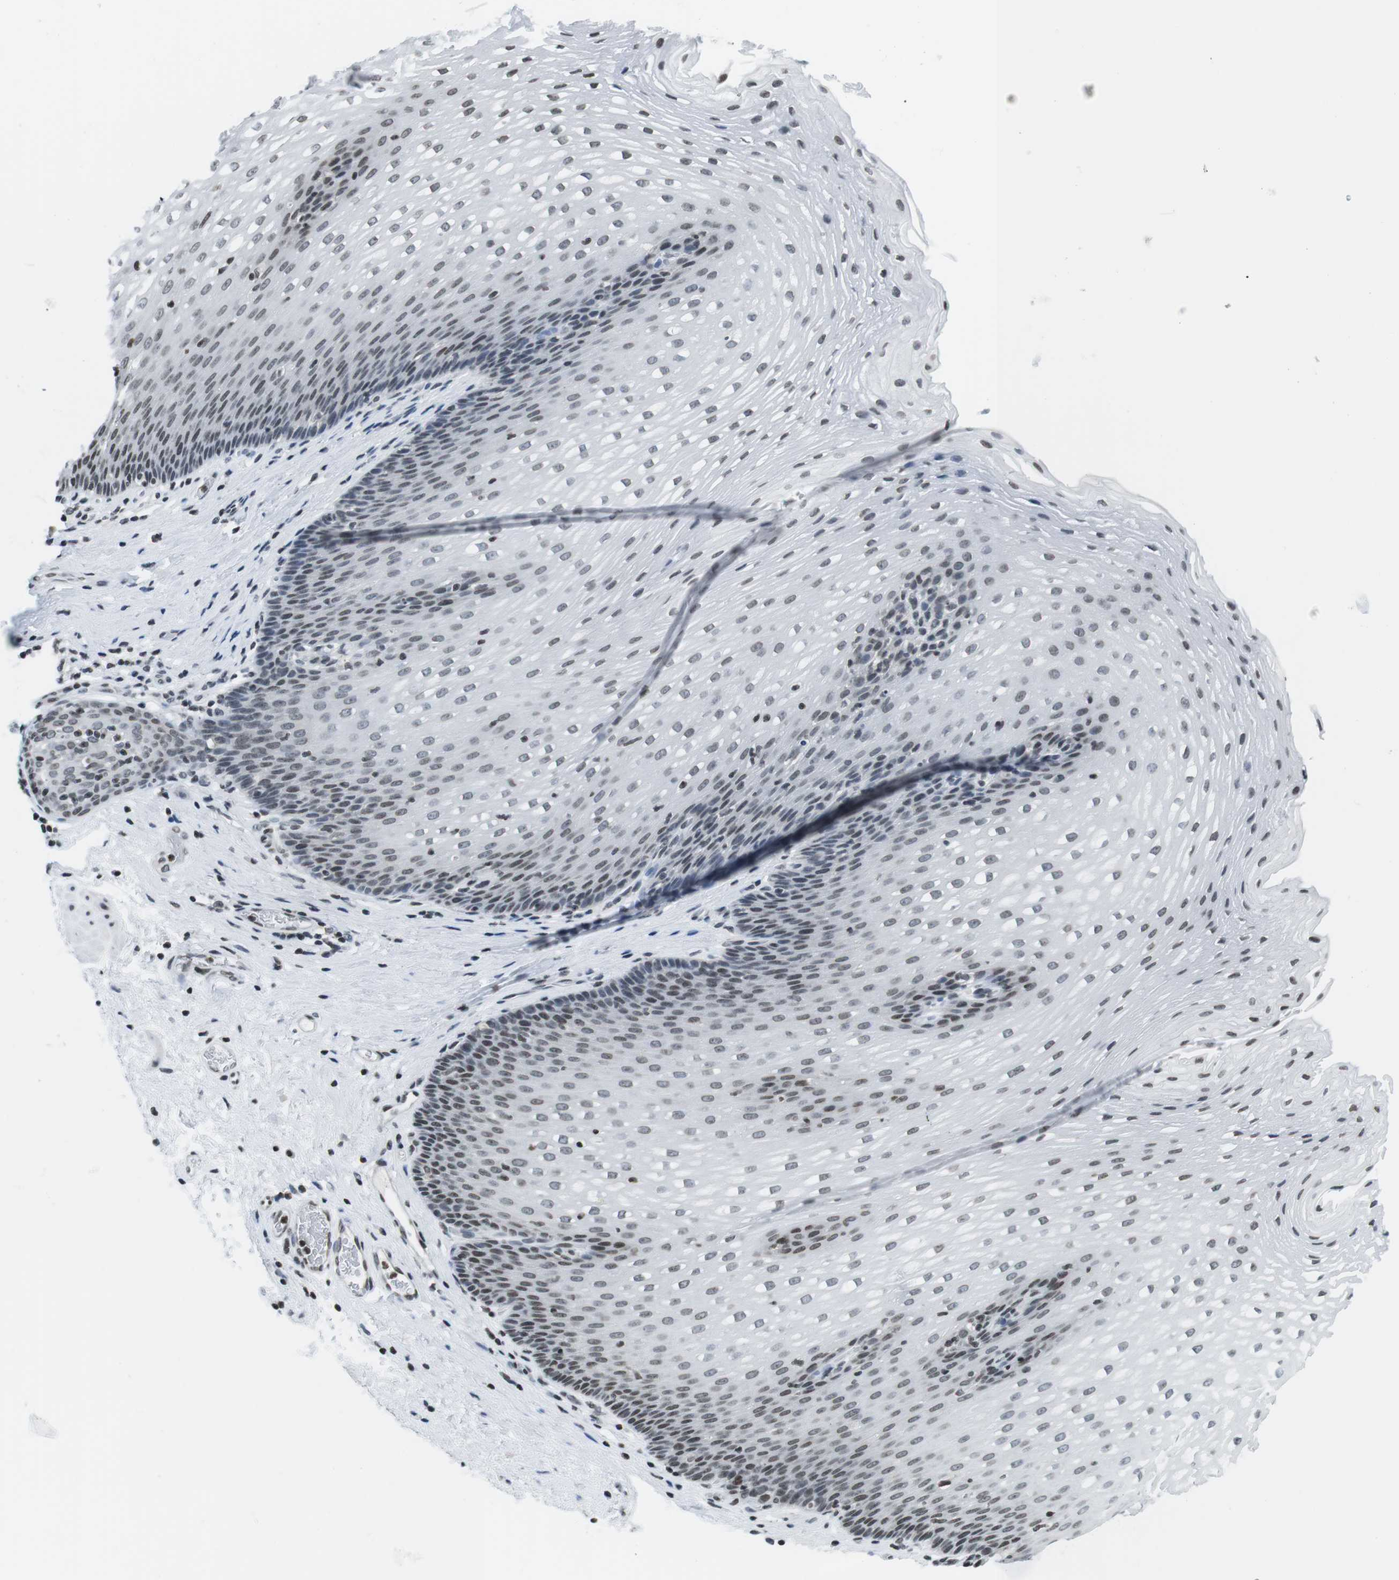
{"staining": {"intensity": "weak", "quantity": "25%-75%", "location": "nuclear"}, "tissue": "esophagus", "cell_type": "Squamous epithelial cells", "image_type": "normal", "snomed": [{"axis": "morphology", "description": "Normal tissue, NOS"}, {"axis": "topography", "description": "Esophagus"}], "caption": "Human esophagus stained with a brown dye reveals weak nuclear positive positivity in about 25%-75% of squamous epithelial cells.", "gene": "E2F2", "patient": {"sex": "male", "age": 48}}